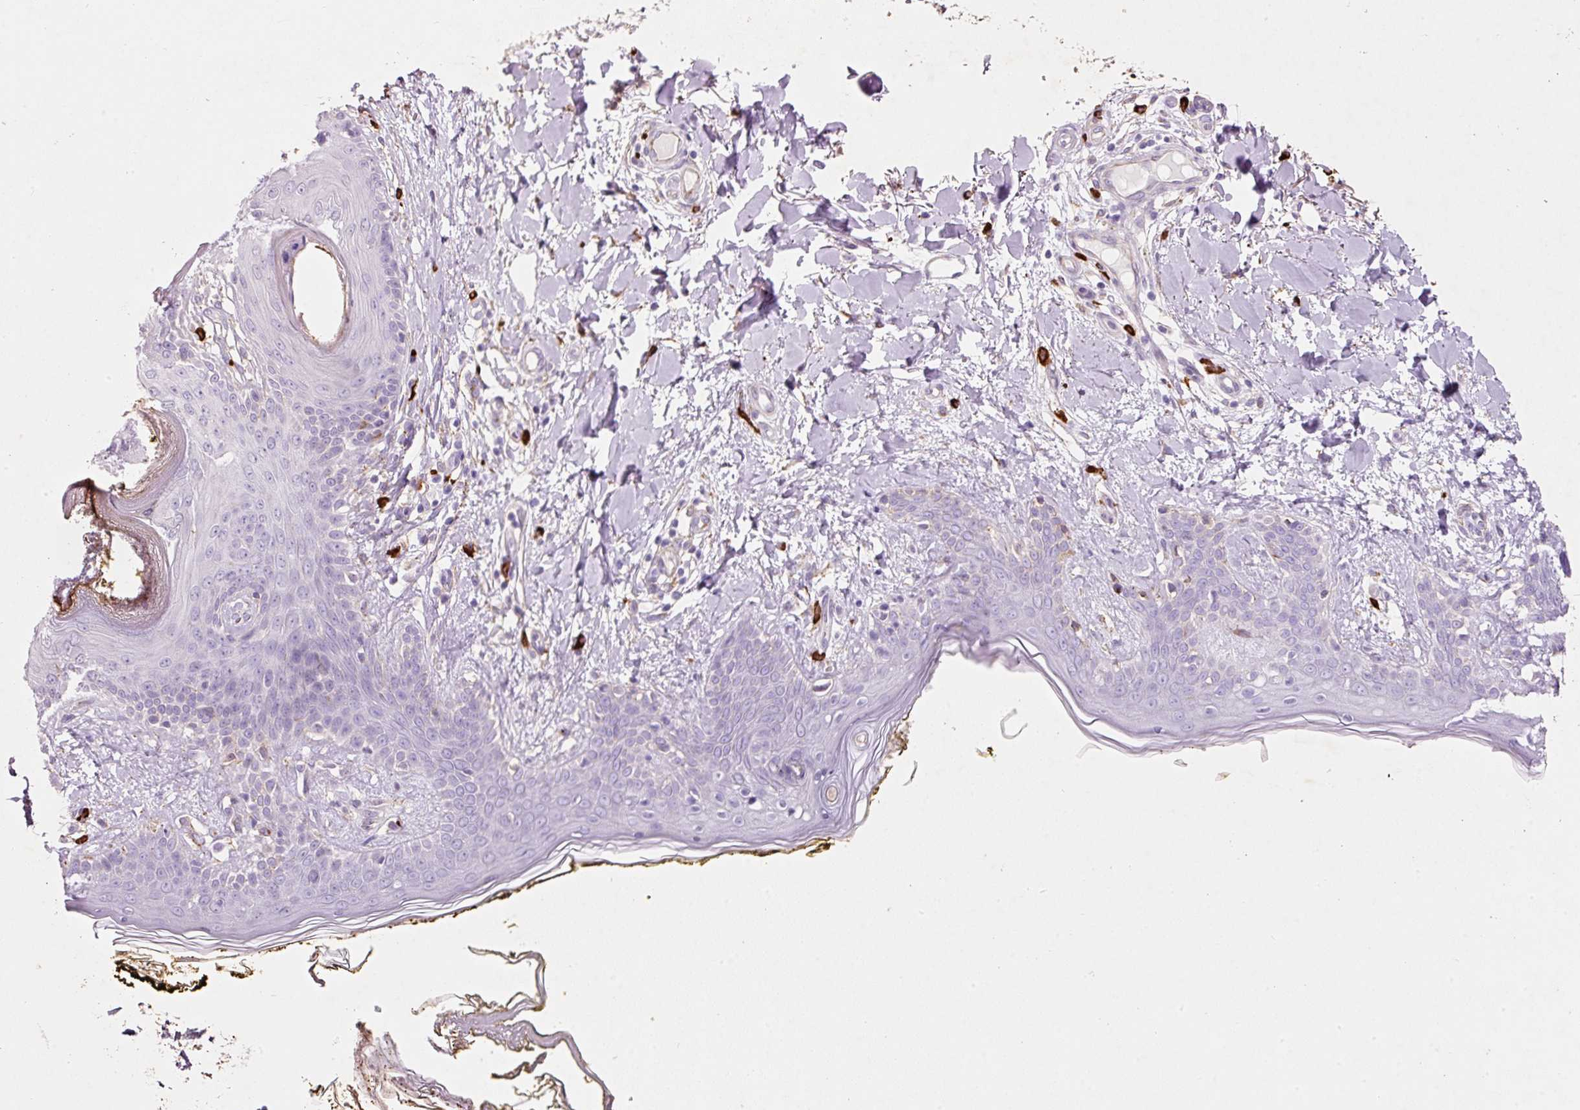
{"staining": {"intensity": "moderate", "quantity": ">75%", "location": "cytoplasmic/membranous"}, "tissue": "skin", "cell_type": "Fibroblasts", "image_type": "normal", "snomed": [{"axis": "morphology", "description": "Normal tissue, NOS"}, {"axis": "topography", "description": "Skin"}], "caption": "Benign skin demonstrates moderate cytoplasmic/membranous positivity in about >75% of fibroblasts (brown staining indicates protein expression, while blue staining denotes nuclei)..", "gene": "TMC8", "patient": {"sex": "female", "age": 34}}